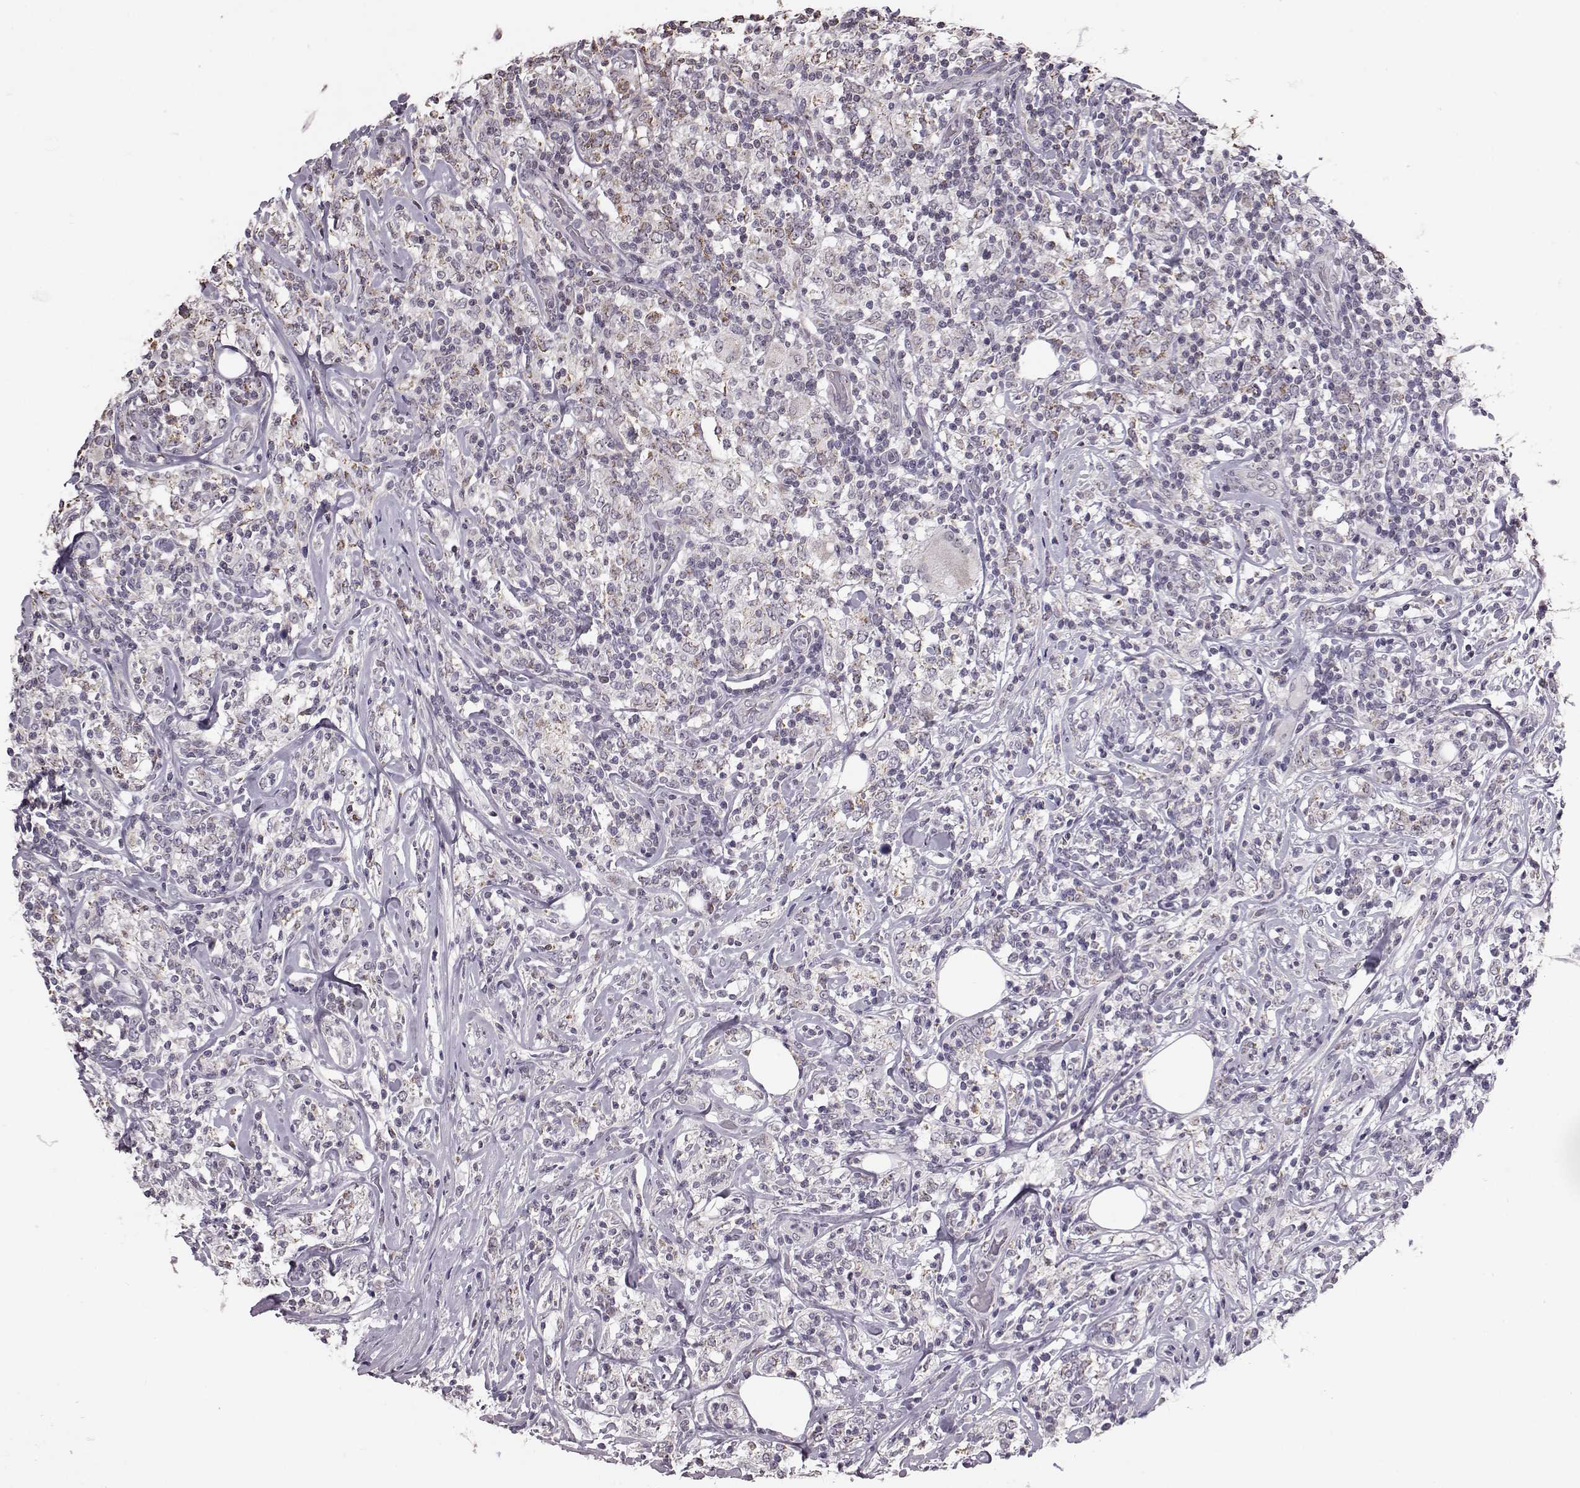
{"staining": {"intensity": "weak", "quantity": "<25%", "location": "cytoplasmic/membranous"}, "tissue": "lymphoma", "cell_type": "Tumor cells", "image_type": "cancer", "snomed": [{"axis": "morphology", "description": "Malignant lymphoma, non-Hodgkin's type, High grade"}, {"axis": "topography", "description": "Lymph node"}], "caption": "Immunohistochemical staining of human malignant lymphoma, non-Hodgkin's type (high-grade) shows no significant expression in tumor cells. (Stains: DAB (3,3'-diaminobenzidine) immunohistochemistry with hematoxylin counter stain, Microscopy: brightfield microscopy at high magnification).", "gene": "ALDH3A1", "patient": {"sex": "female", "age": 84}}